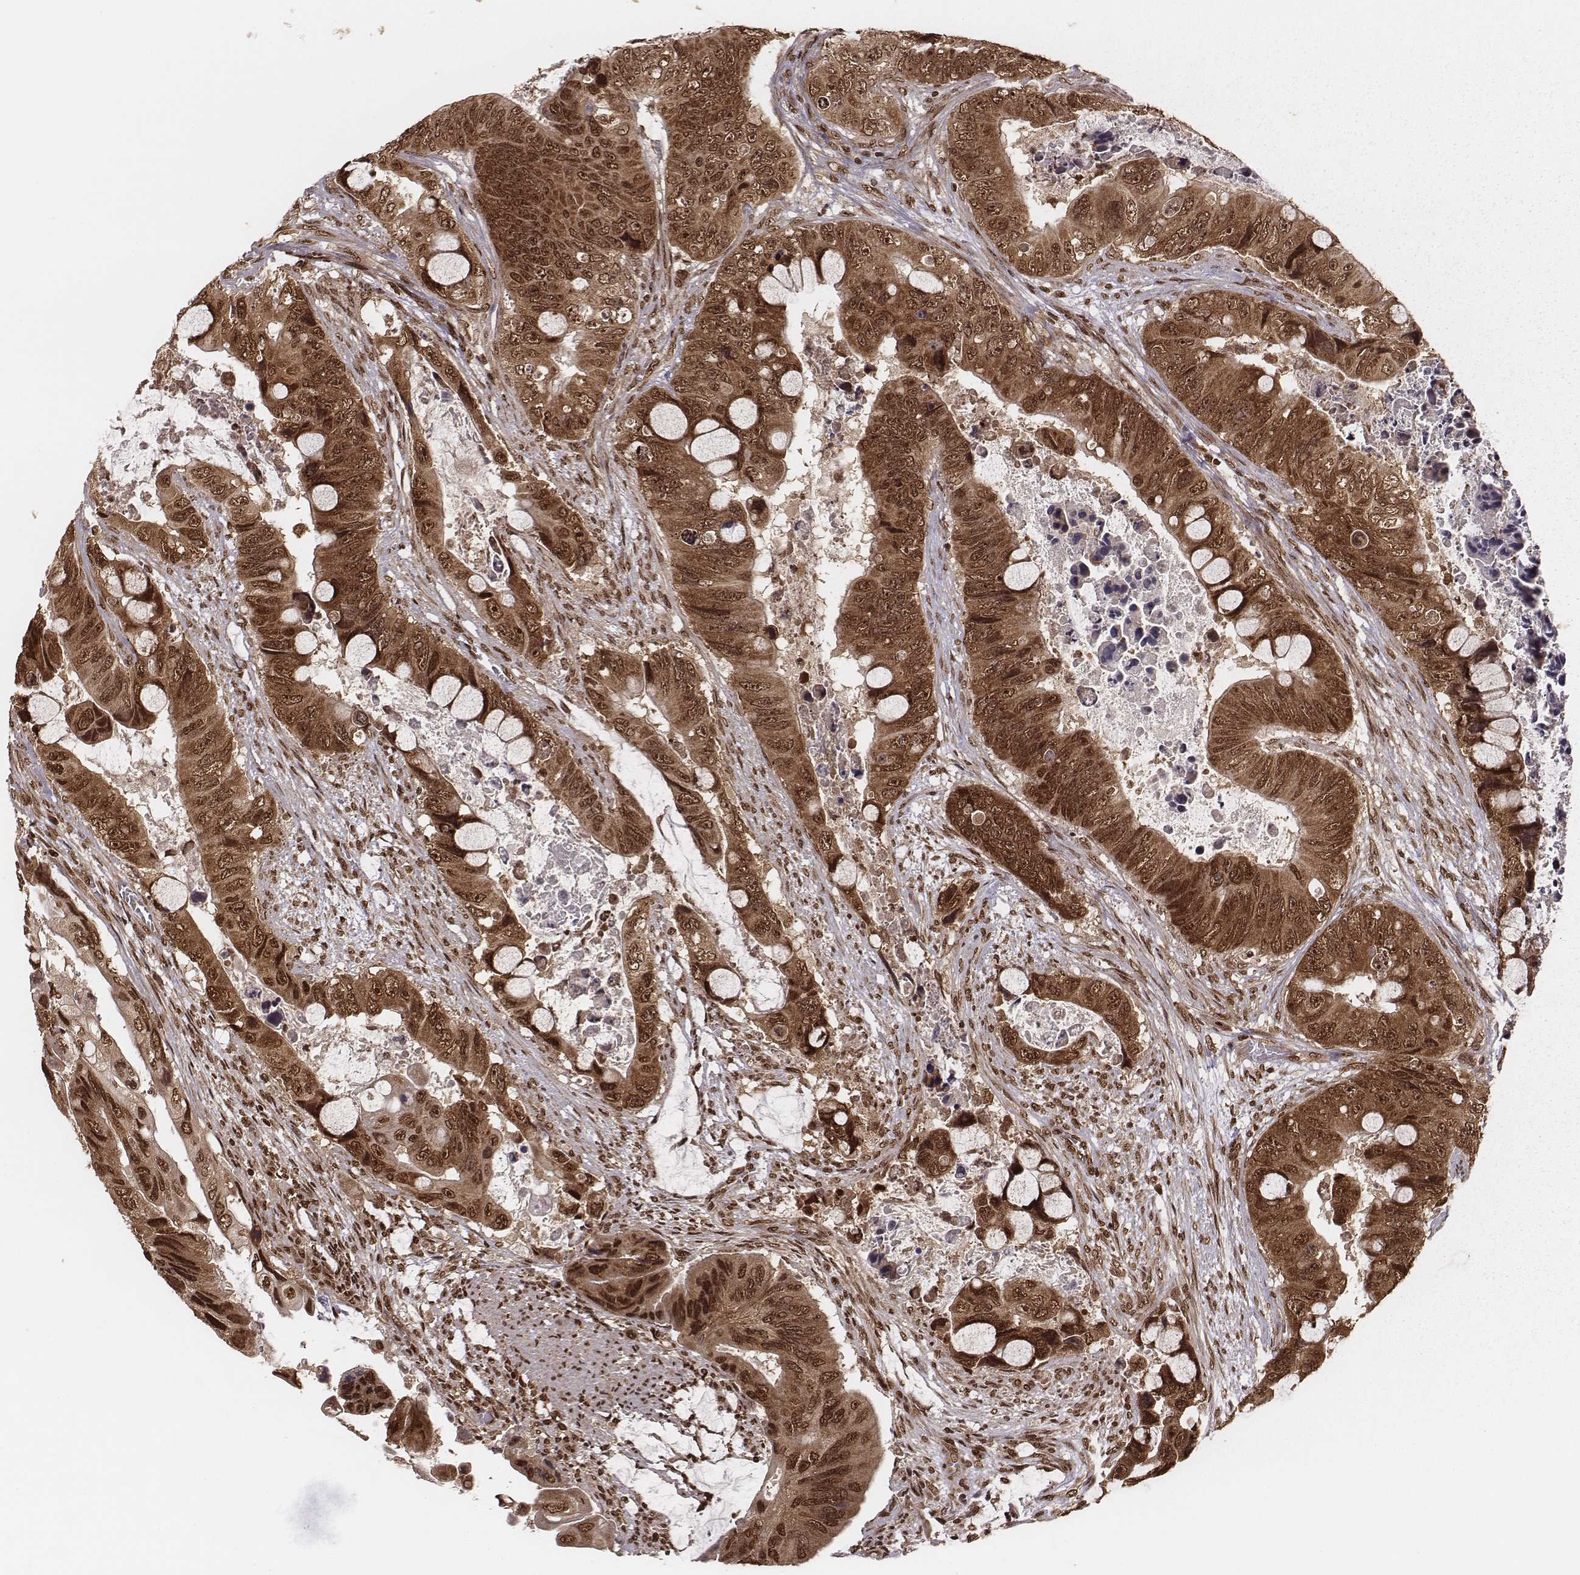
{"staining": {"intensity": "moderate", "quantity": ">75%", "location": "cytoplasmic/membranous,nuclear"}, "tissue": "colorectal cancer", "cell_type": "Tumor cells", "image_type": "cancer", "snomed": [{"axis": "morphology", "description": "Adenocarcinoma, NOS"}, {"axis": "topography", "description": "Rectum"}], "caption": "About >75% of tumor cells in human adenocarcinoma (colorectal) display moderate cytoplasmic/membranous and nuclear protein expression as visualized by brown immunohistochemical staining.", "gene": "NFX1", "patient": {"sex": "male", "age": 63}}